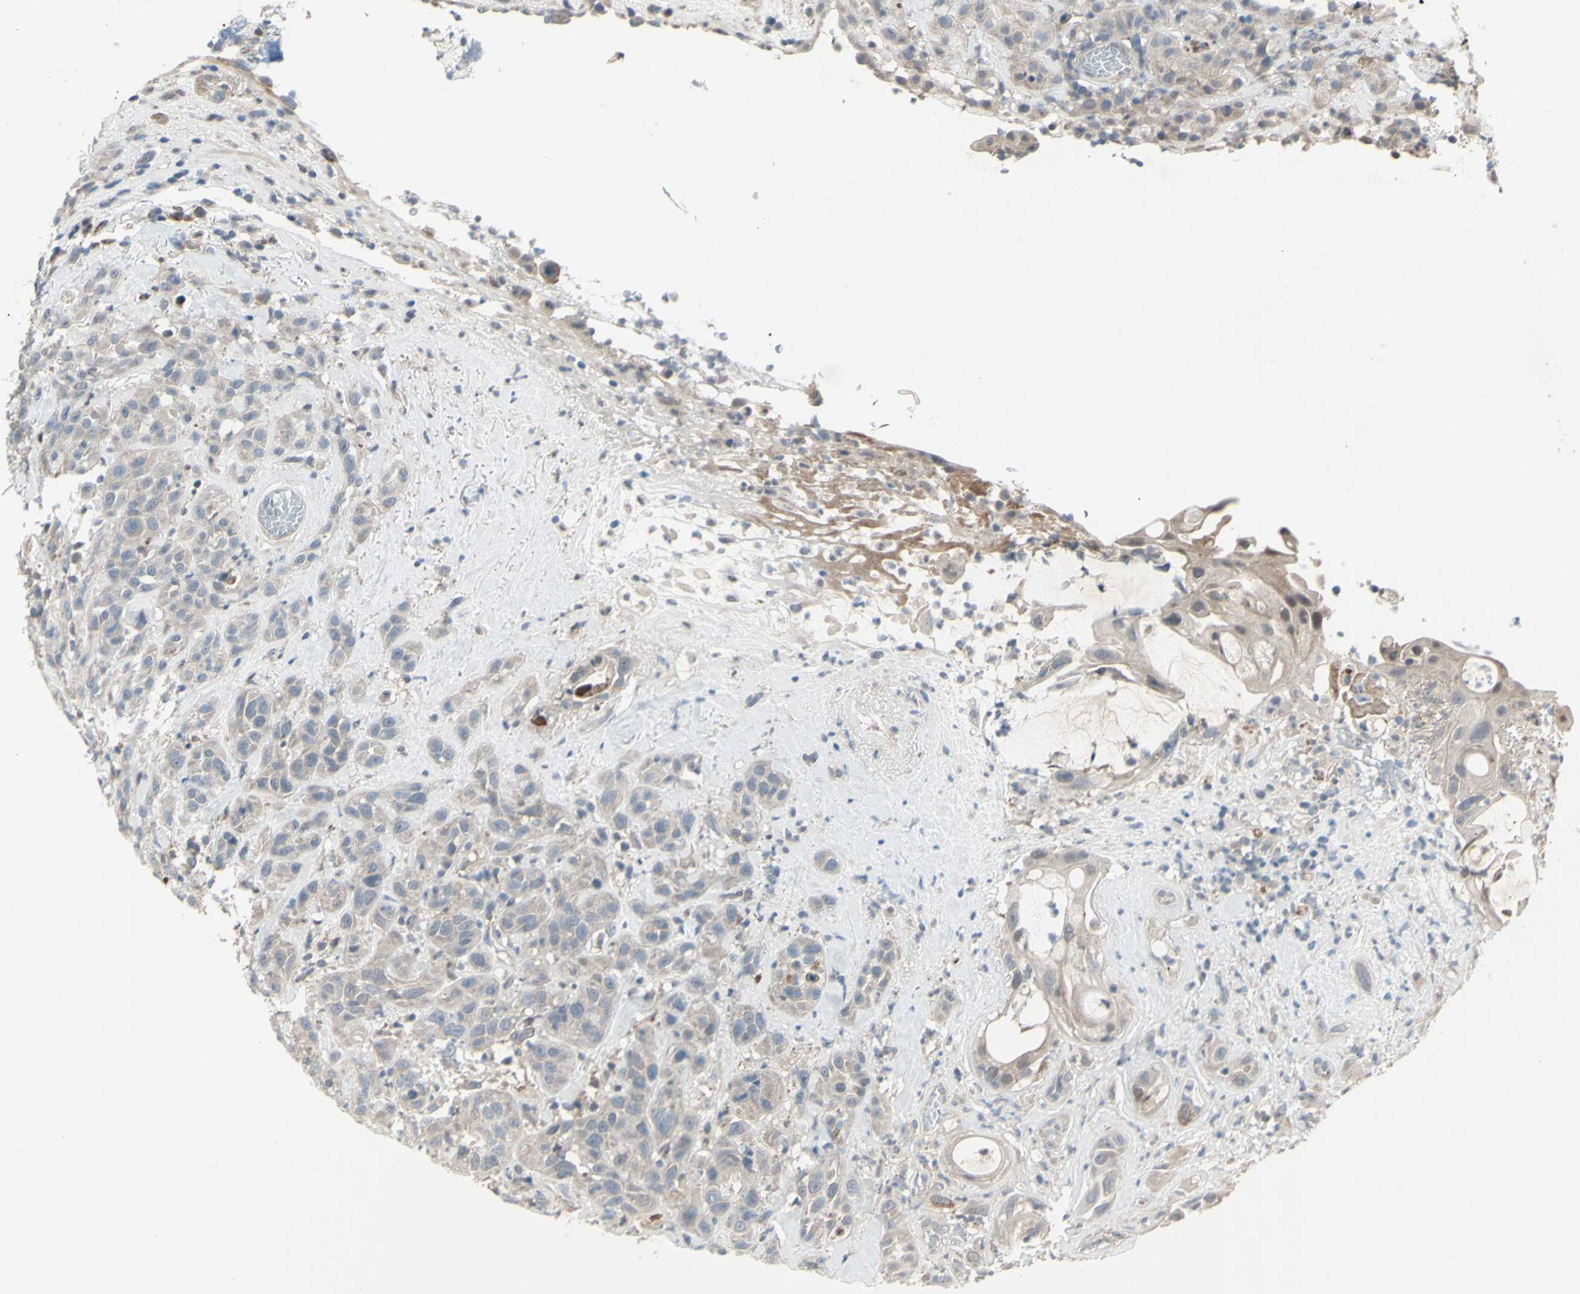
{"staining": {"intensity": "weak", "quantity": "<25%", "location": "cytoplasmic/membranous"}, "tissue": "head and neck cancer", "cell_type": "Tumor cells", "image_type": "cancer", "snomed": [{"axis": "morphology", "description": "Squamous cell carcinoma, NOS"}, {"axis": "topography", "description": "Head-Neck"}], "caption": "The photomicrograph shows no staining of tumor cells in head and neck squamous cell carcinoma.", "gene": "OSTM1", "patient": {"sex": "male", "age": 62}}